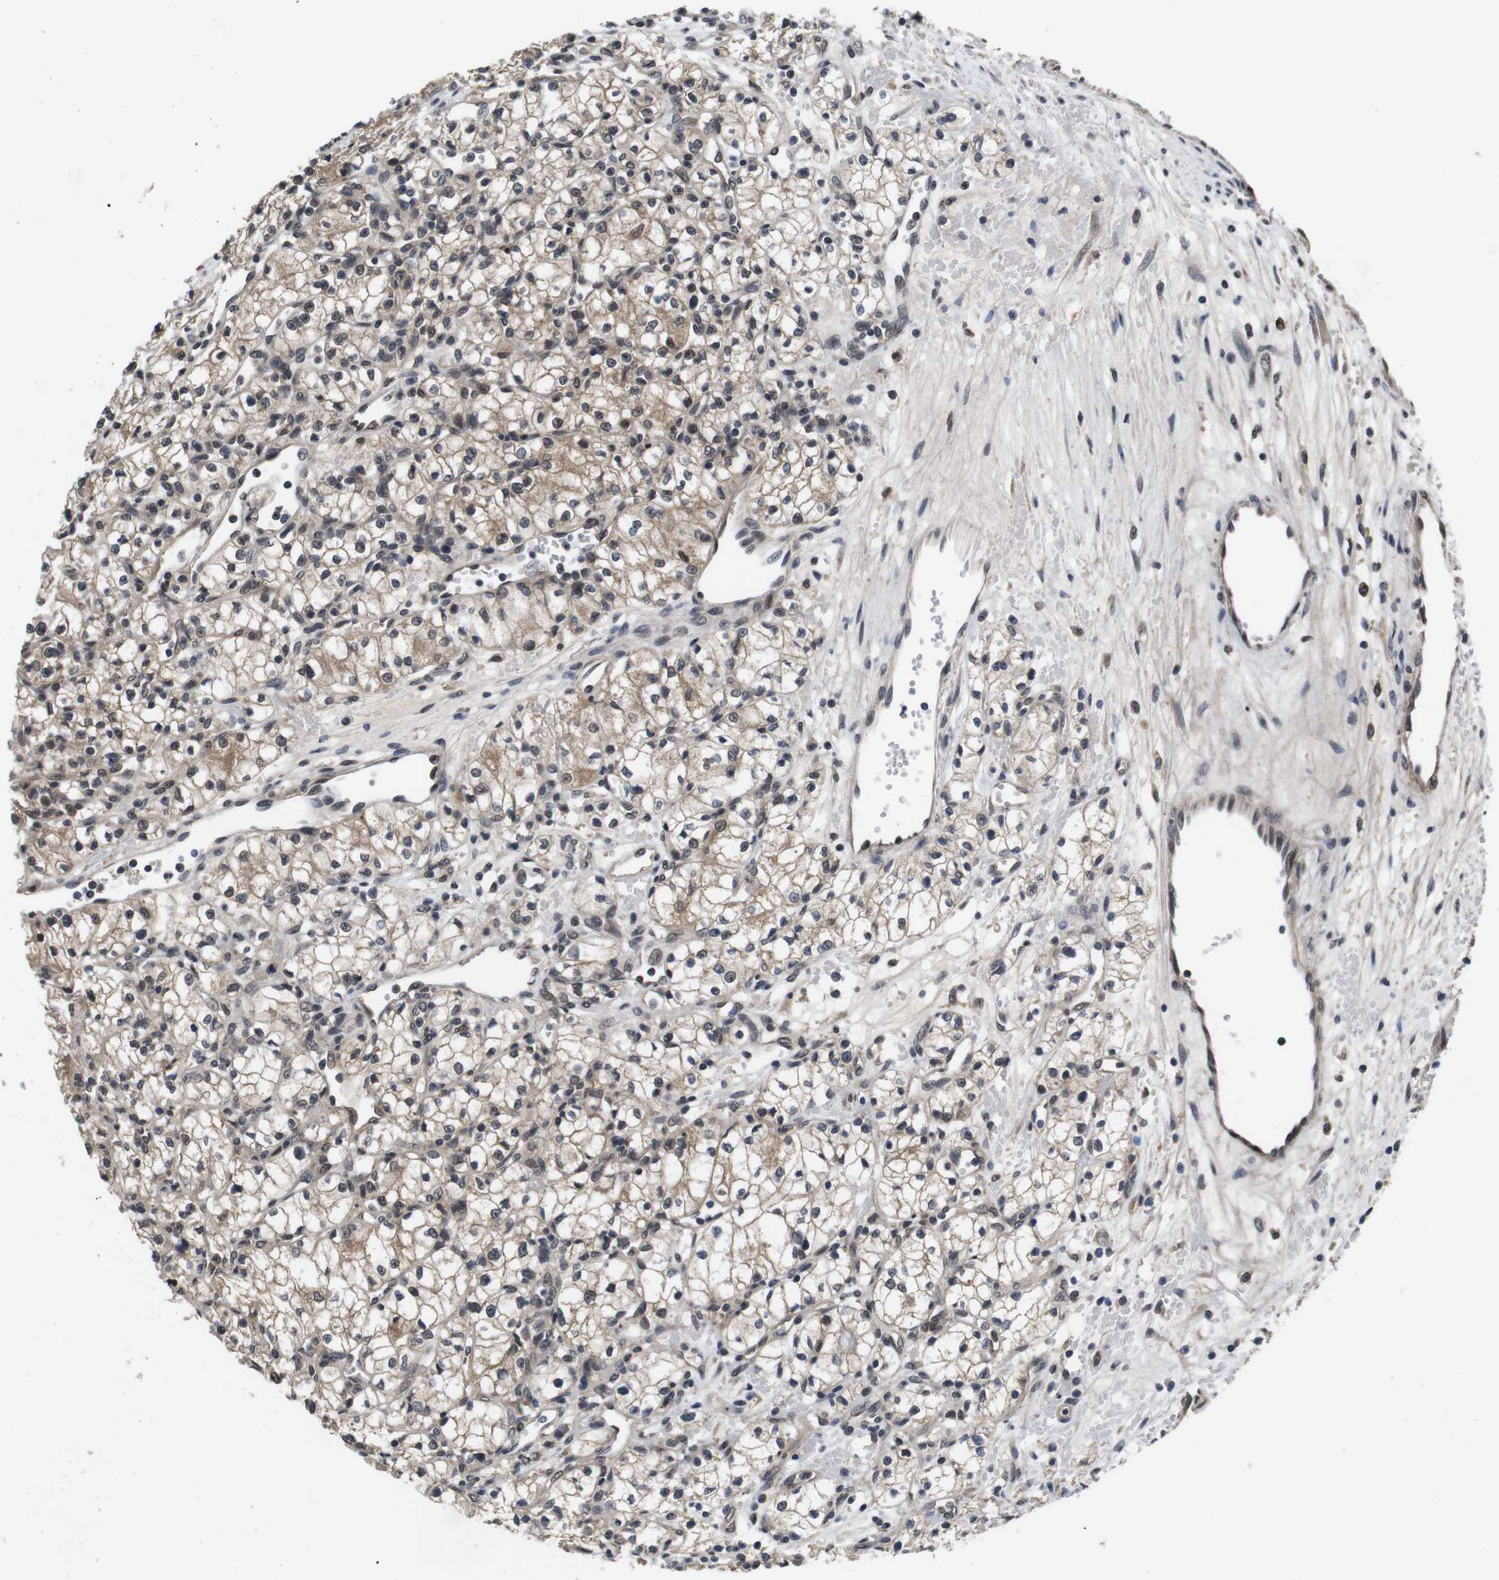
{"staining": {"intensity": "weak", "quantity": ">75%", "location": "cytoplasmic/membranous,nuclear"}, "tissue": "renal cancer", "cell_type": "Tumor cells", "image_type": "cancer", "snomed": [{"axis": "morphology", "description": "Normal tissue, NOS"}, {"axis": "morphology", "description": "Adenocarcinoma, NOS"}, {"axis": "topography", "description": "Kidney"}], "caption": "Adenocarcinoma (renal) was stained to show a protein in brown. There is low levels of weak cytoplasmic/membranous and nuclear staining in approximately >75% of tumor cells.", "gene": "ZBTB46", "patient": {"sex": "male", "age": 59}}